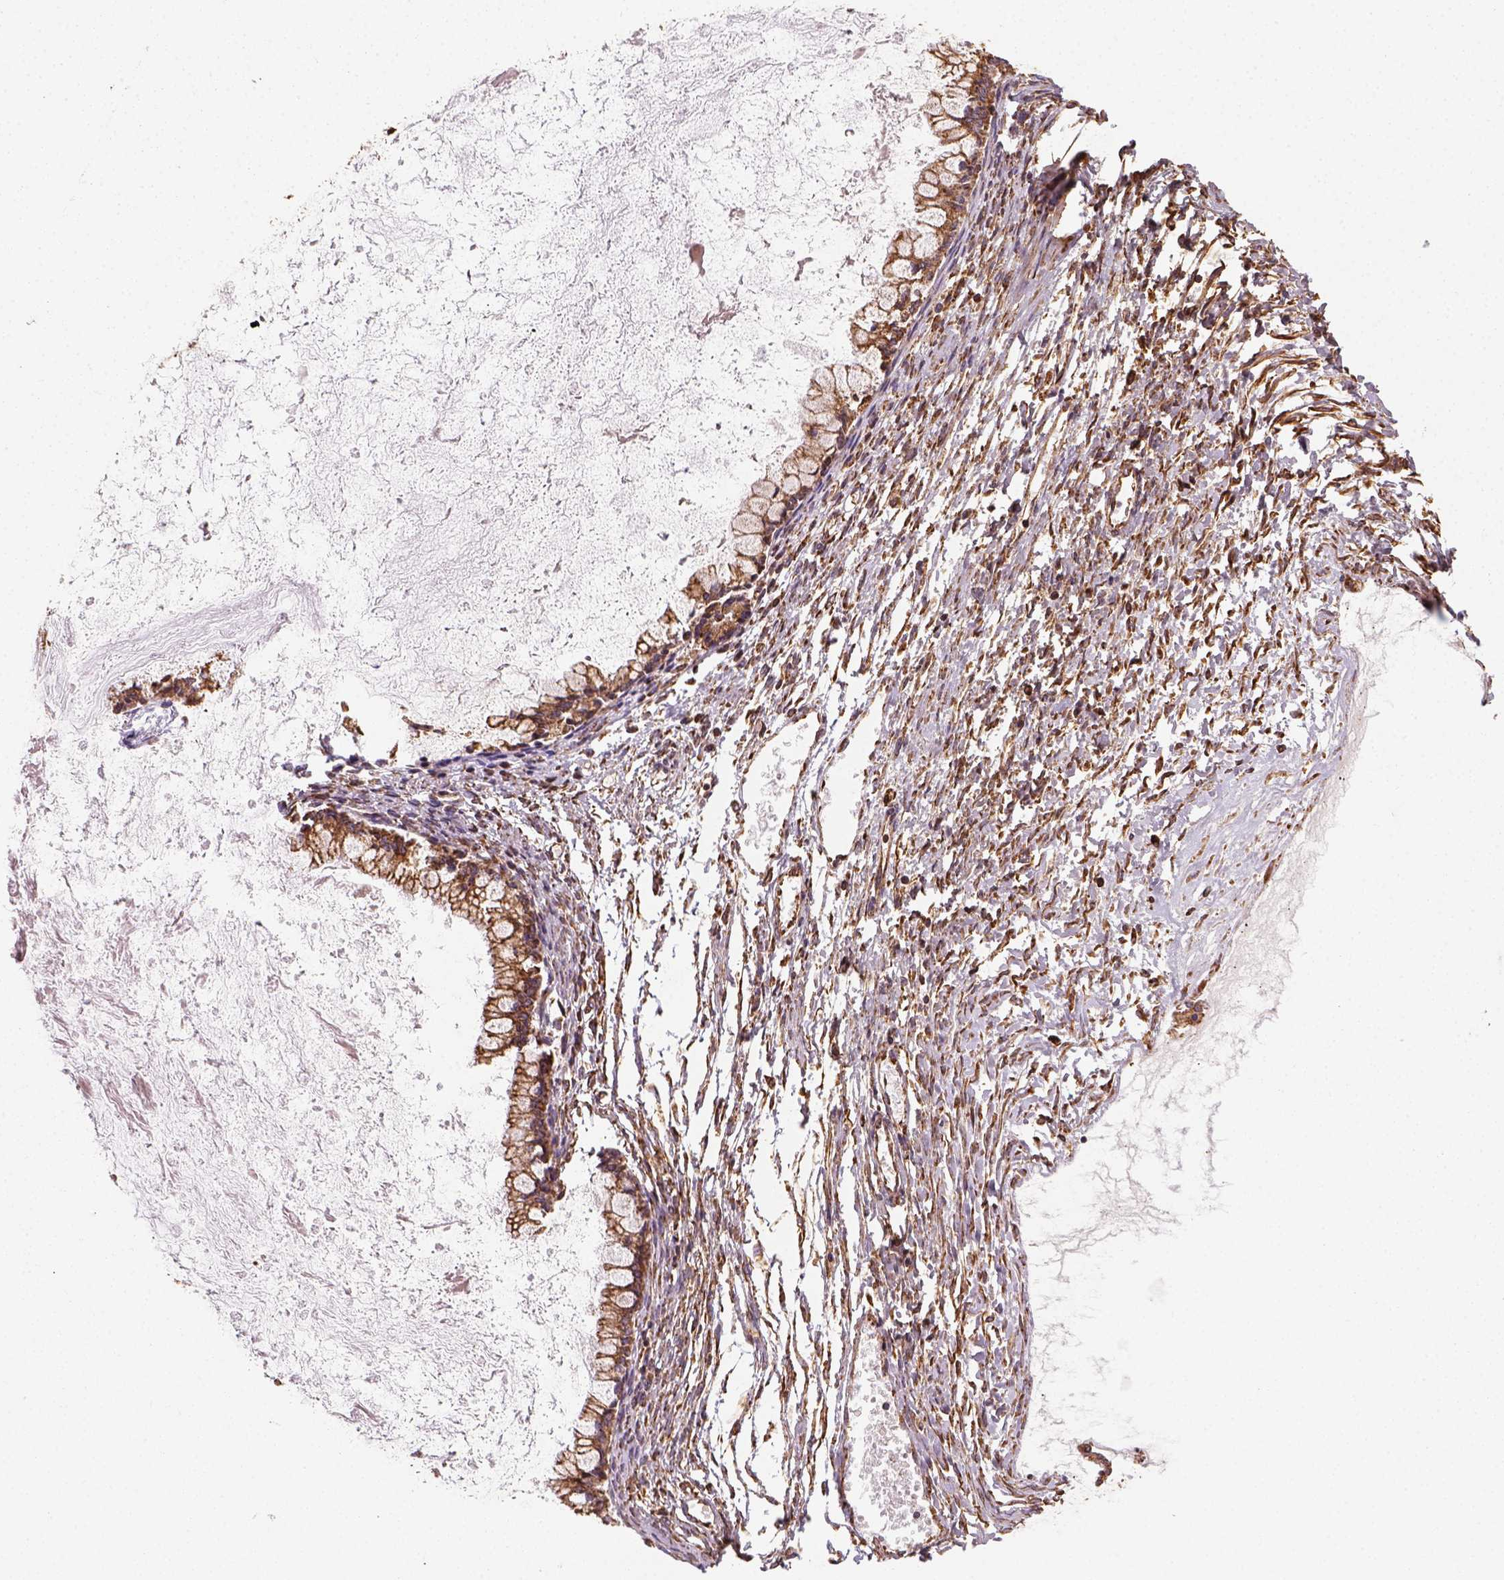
{"staining": {"intensity": "strong", "quantity": ">75%", "location": "cytoplasmic/membranous"}, "tissue": "ovarian cancer", "cell_type": "Tumor cells", "image_type": "cancer", "snomed": [{"axis": "morphology", "description": "Cystadenocarcinoma, mucinous, NOS"}, {"axis": "topography", "description": "Ovary"}], "caption": "Immunohistochemical staining of human ovarian cancer shows high levels of strong cytoplasmic/membranous protein staining in about >75% of tumor cells.", "gene": "MAPK8IP3", "patient": {"sex": "female", "age": 67}}